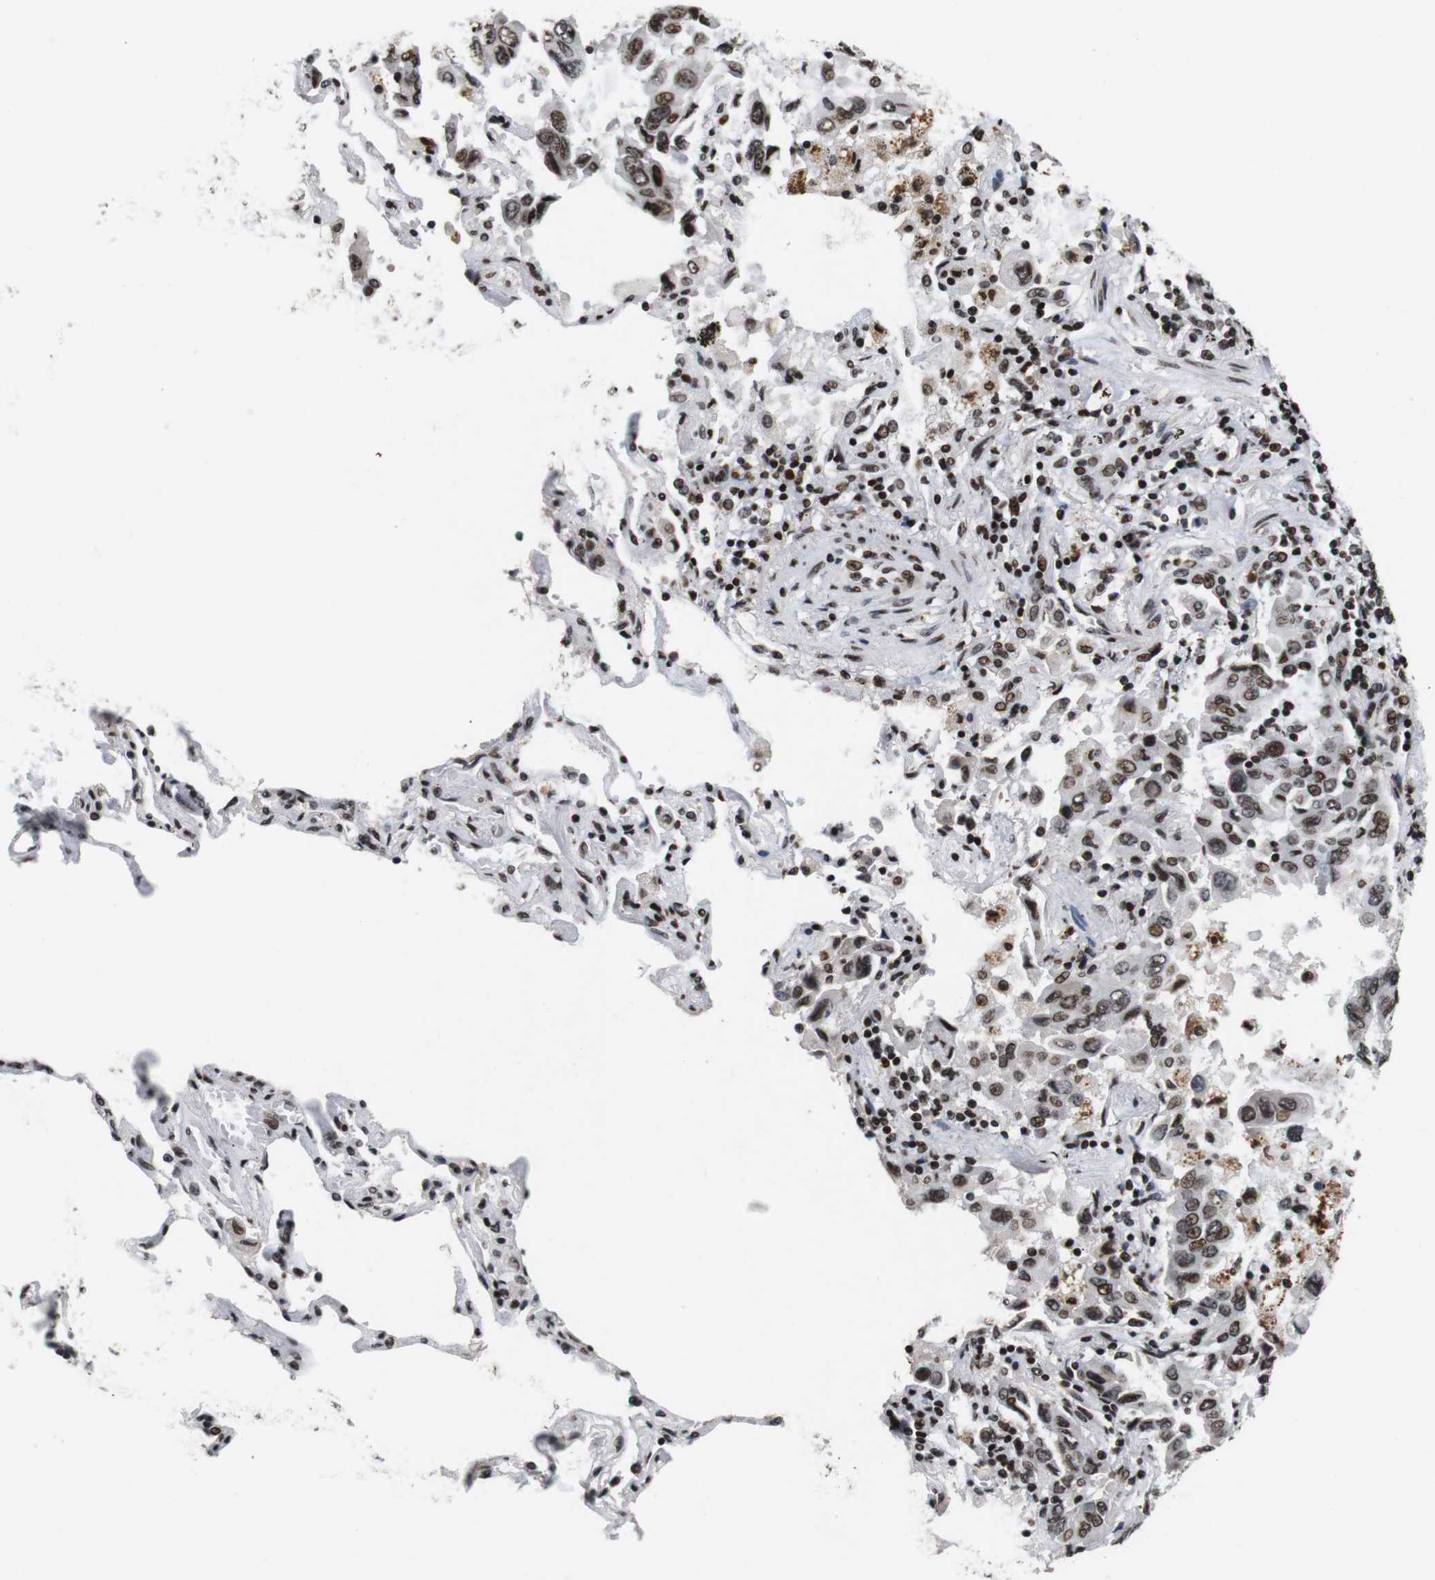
{"staining": {"intensity": "moderate", "quantity": ">75%", "location": "nuclear"}, "tissue": "lung cancer", "cell_type": "Tumor cells", "image_type": "cancer", "snomed": [{"axis": "morphology", "description": "Adenocarcinoma, NOS"}, {"axis": "topography", "description": "Lung"}], "caption": "Tumor cells reveal medium levels of moderate nuclear expression in approximately >75% of cells in lung cancer (adenocarcinoma). (Stains: DAB (3,3'-diaminobenzidine) in brown, nuclei in blue, Microscopy: brightfield microscopy at high magnification).", "gene": "MAGEH1", "patient": {"sex": "male", "age": 64}}